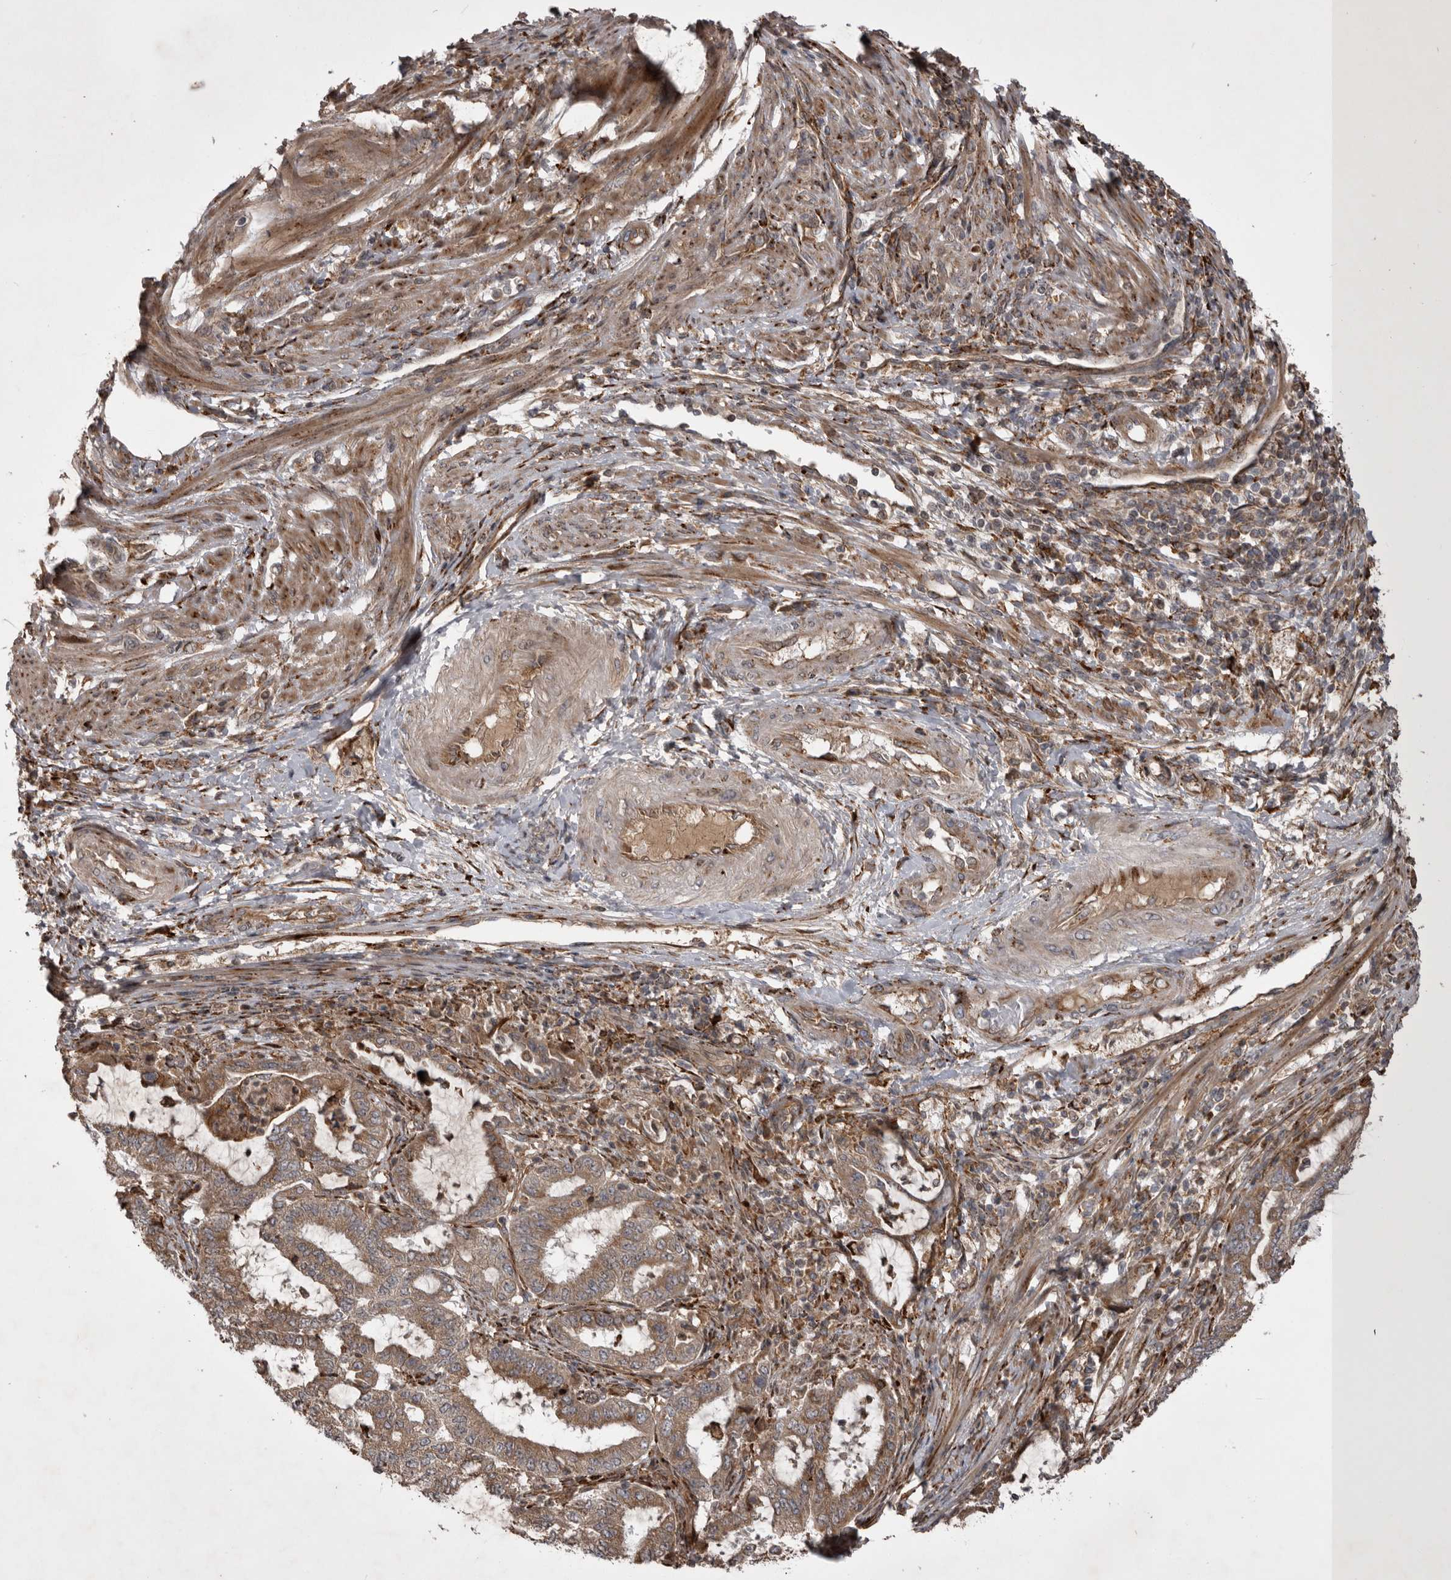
{"staining": {"intensity": "moderate", "quantity": ">75%", "location": "cytoplasmic/membranous"}, "tissue": "endometrial cancer", "cell_type": "Tumor cells", "image_type": "cancer", "snomed": [{"axis": "morphology", "description": "Adenocarcinoma, NOS"}, {"axis": "topography", "description": "Endometrium"}], "caption": "Protein staining displays moderate cytoplasmic/membranous staining in approximately >75% of tumor cells in adenocarcinoma (endometrial).", "gene": "RAB3GAP2", "patient": {"sex": "female", "age": 51}}